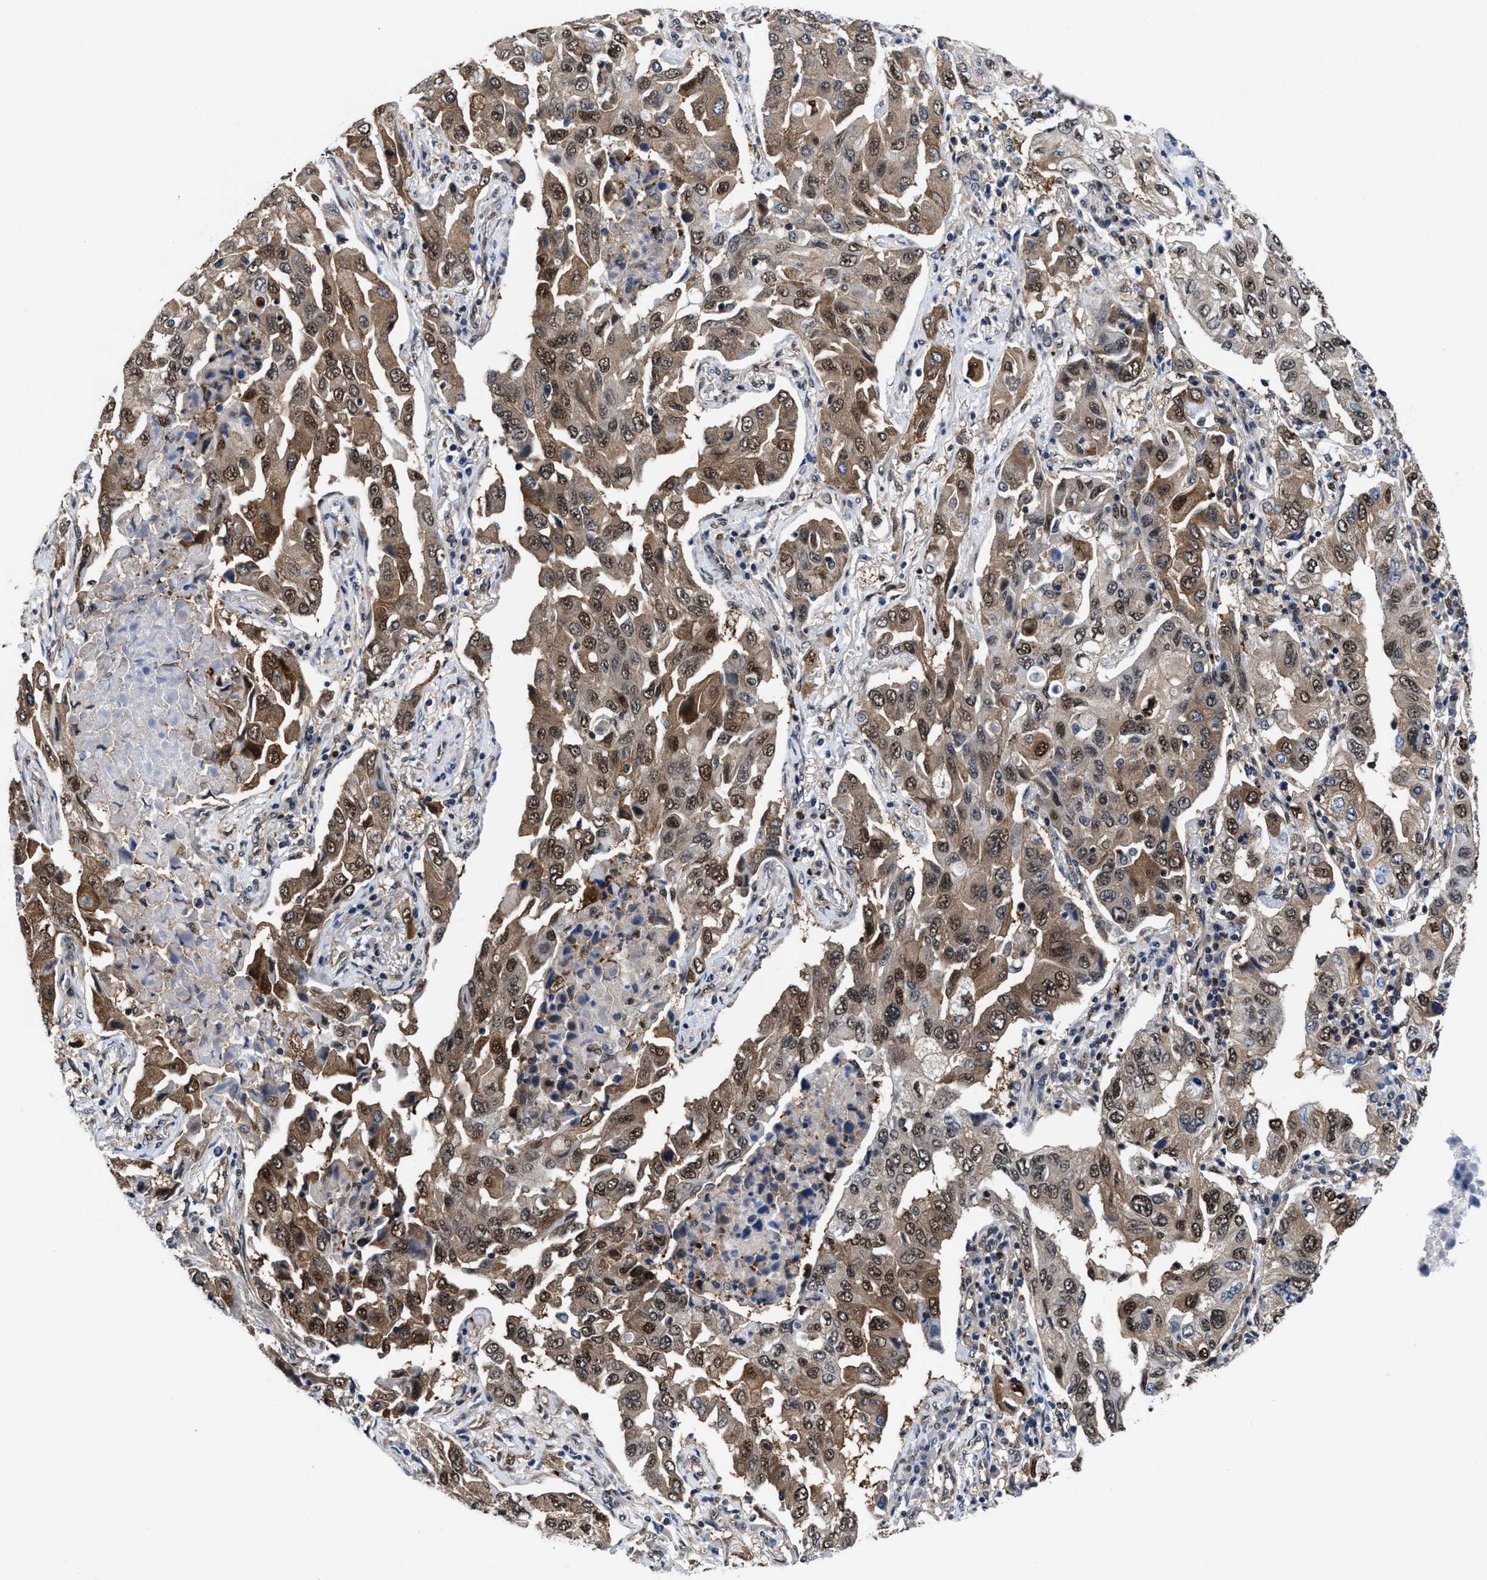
{"staining": {"intensity": "moderate", "quantity": ">75%", "location": "cytoplasmic/membranous,nuclear"}, "tissue": "lung cancer", "cell_type": "Tumor cells", "image_type": "cancer", "snomed": [{"axis": "morphology", "description": "Adenocarcinoma, NOS"}, {"axis": "topography", "description": "Lung"}], "caption": "Lung adenocarcinoma stained with DAB (3,3'-diaminobenzidine) immunohistochemistry reveals medium levels of moderate cytoplasmic/membranous and nuclear positivity in approximately >75% of tumor cells. (DAB IHC, brown staining for protein, blue staining for nuclei).", "gene": "ACLY", "patient": {"sex": "female", "age": 65}}